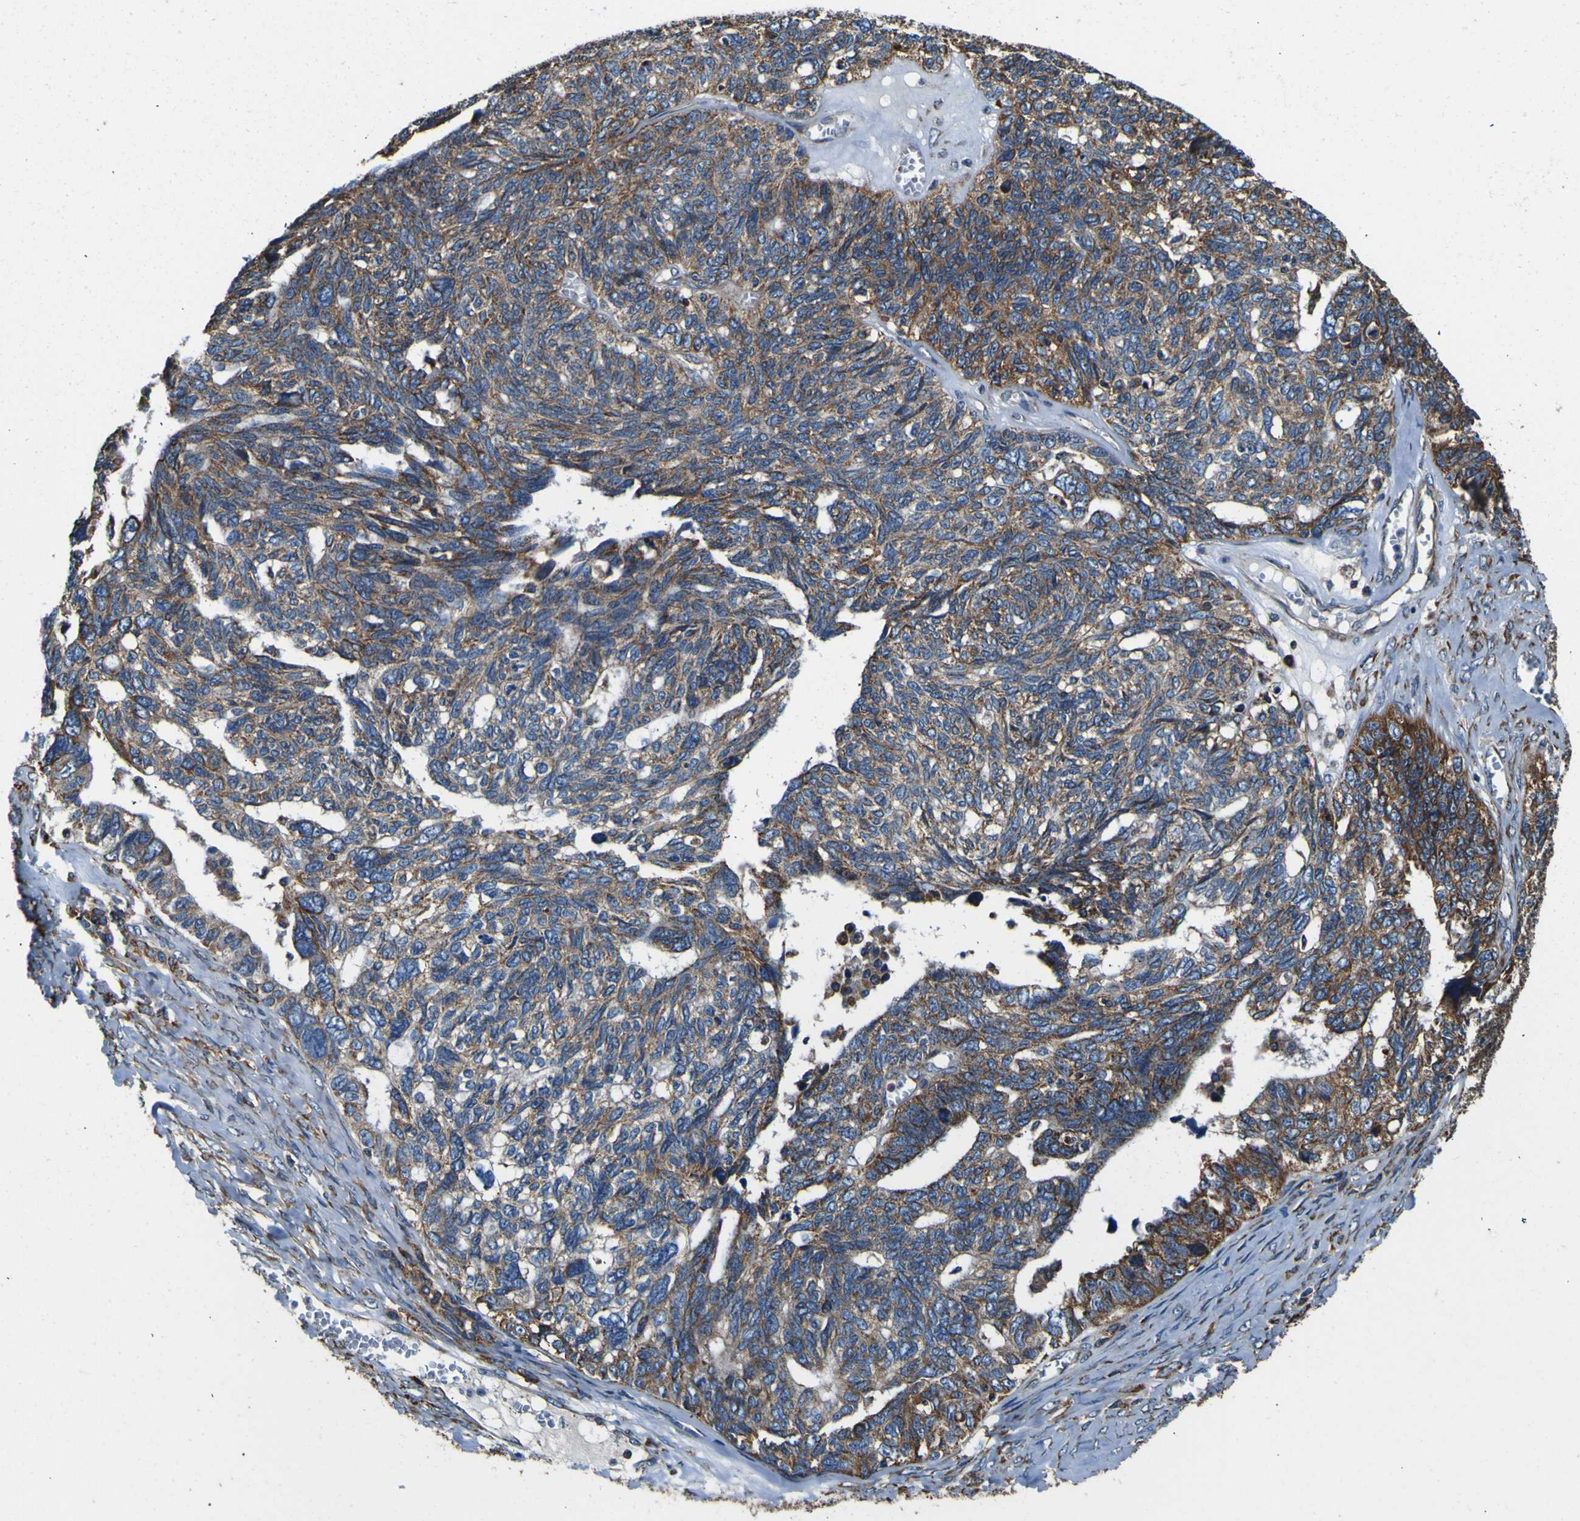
{"staining": {"intensity": "moderate", "quantity": ">75%", "location": "cytoplasmic/membranous"}, "tissue": "ovarian cancer", "cell_type": "Tumor cells", "image_type": "cancer", "snomed": [{"axis": "morphology", "description": "Cystadenocarcinoma, serous, NOS"}, {"axis": "topography", "description": "Ovary"}], "caption": "A histopathology image of ovarian serous cystadenocarcinoma stained for a protein shows moderate cytoplasmic/membranous brown staining in tumor cells. The staining was performed using DAB to visualize the protein expression in brown, while the nuclei were stained in blue with hematoxylin (Magnification: 20x).", "gene": "INPP5A", "patient": {"sex": "female", "age": 79}}